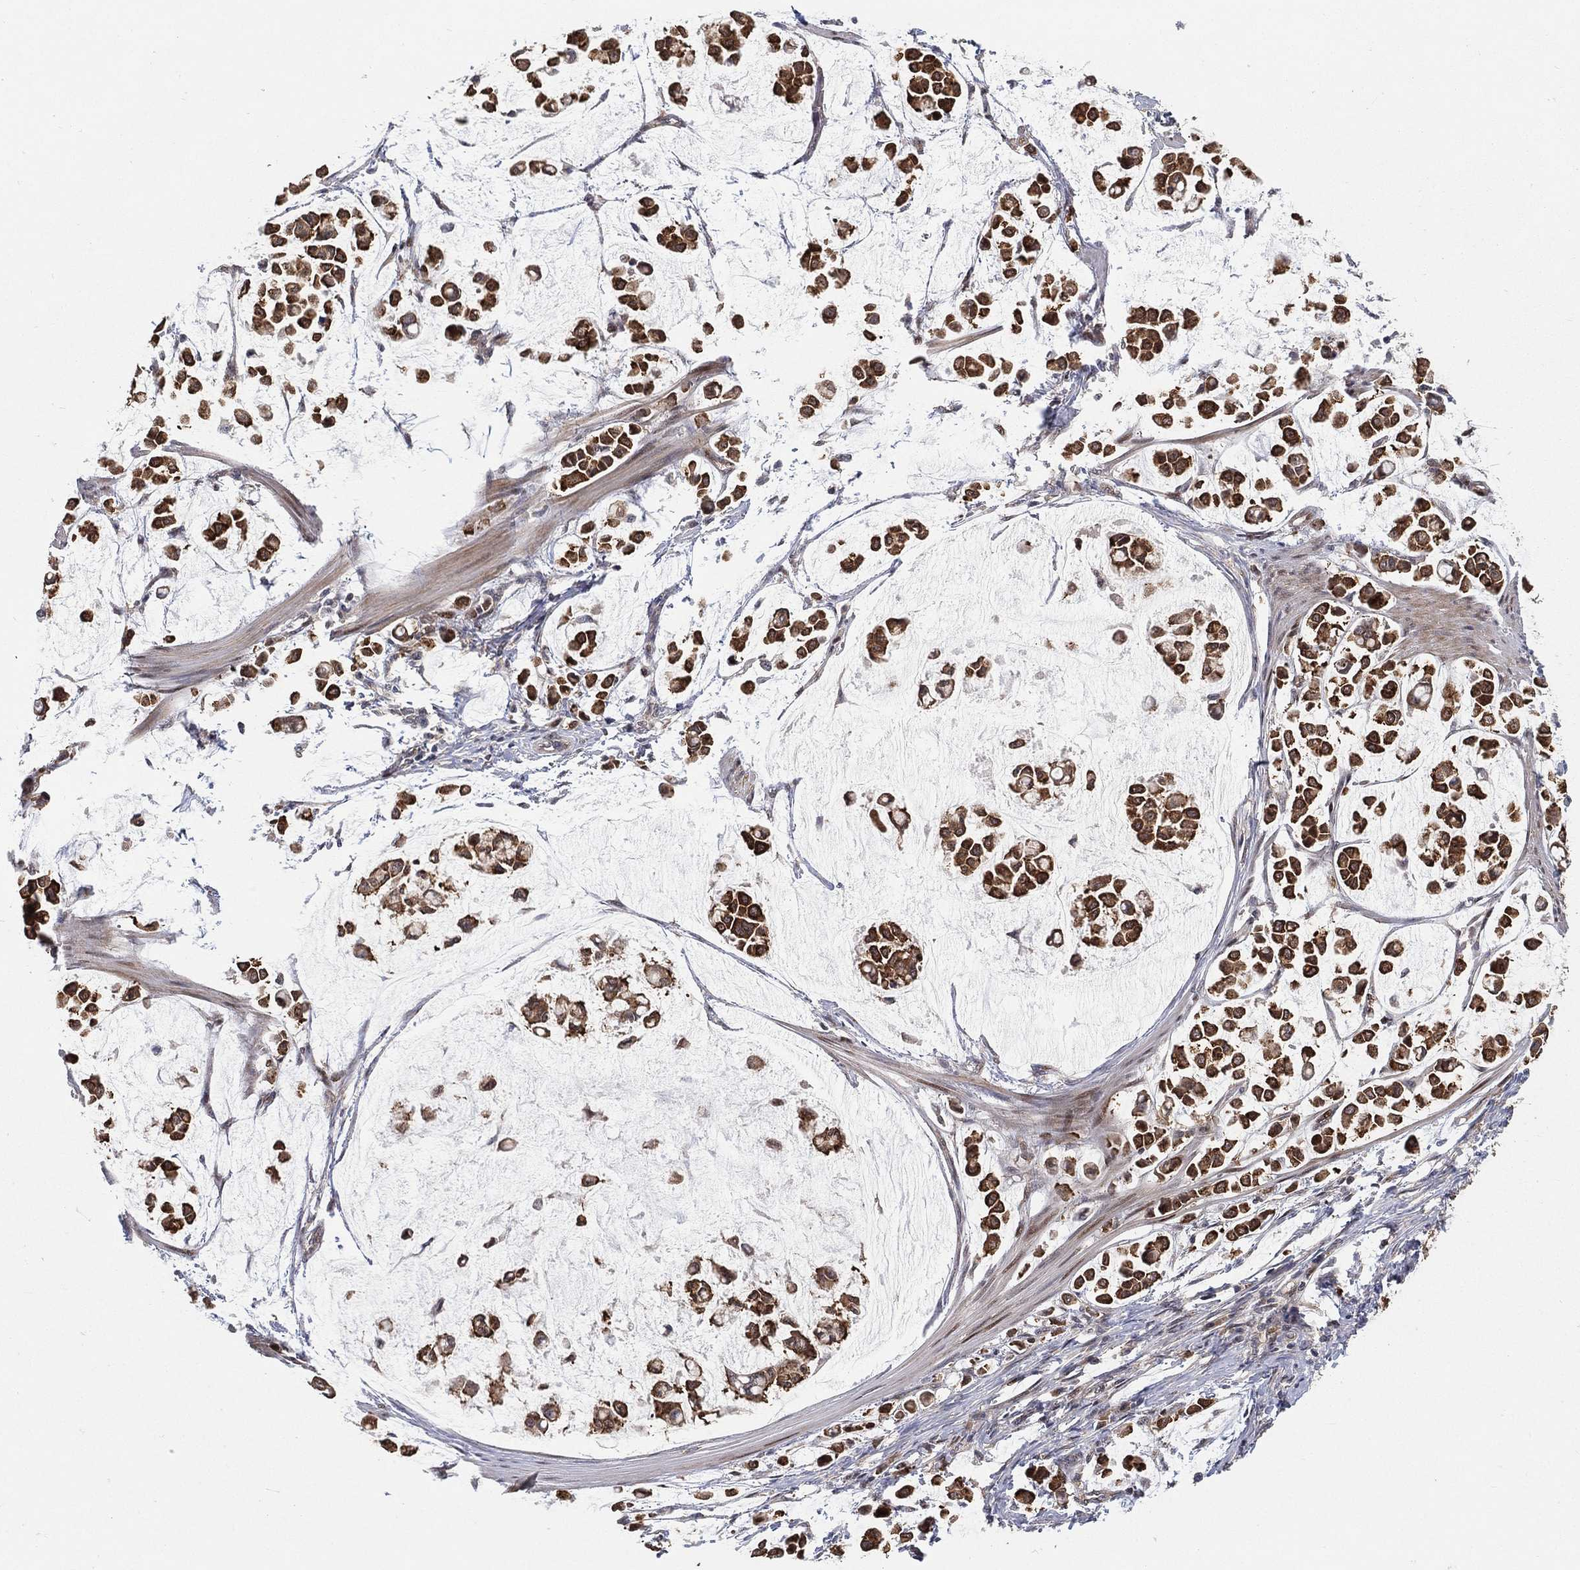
{"staining": {"intensity": "strong", "quantity": ">75%", "location": "cytoplasmic/membranous"}, "tissue": "stomach cancer", "cell_type": "Tumor cells", "image_type": "cancer", "snomed": [{"axis": "morphology", "description": "Adenocarcinoma, NOS"}, {"axis": "topography", "description": "Stomach"}], "caption": "Protein expression by IHC displays strong cytoplasmic/membranous positivity in approximately >75% of tumor cells in stomach cancer.", "gene": "TMTC4", "patient": {"sex": "male", "age": 82}}